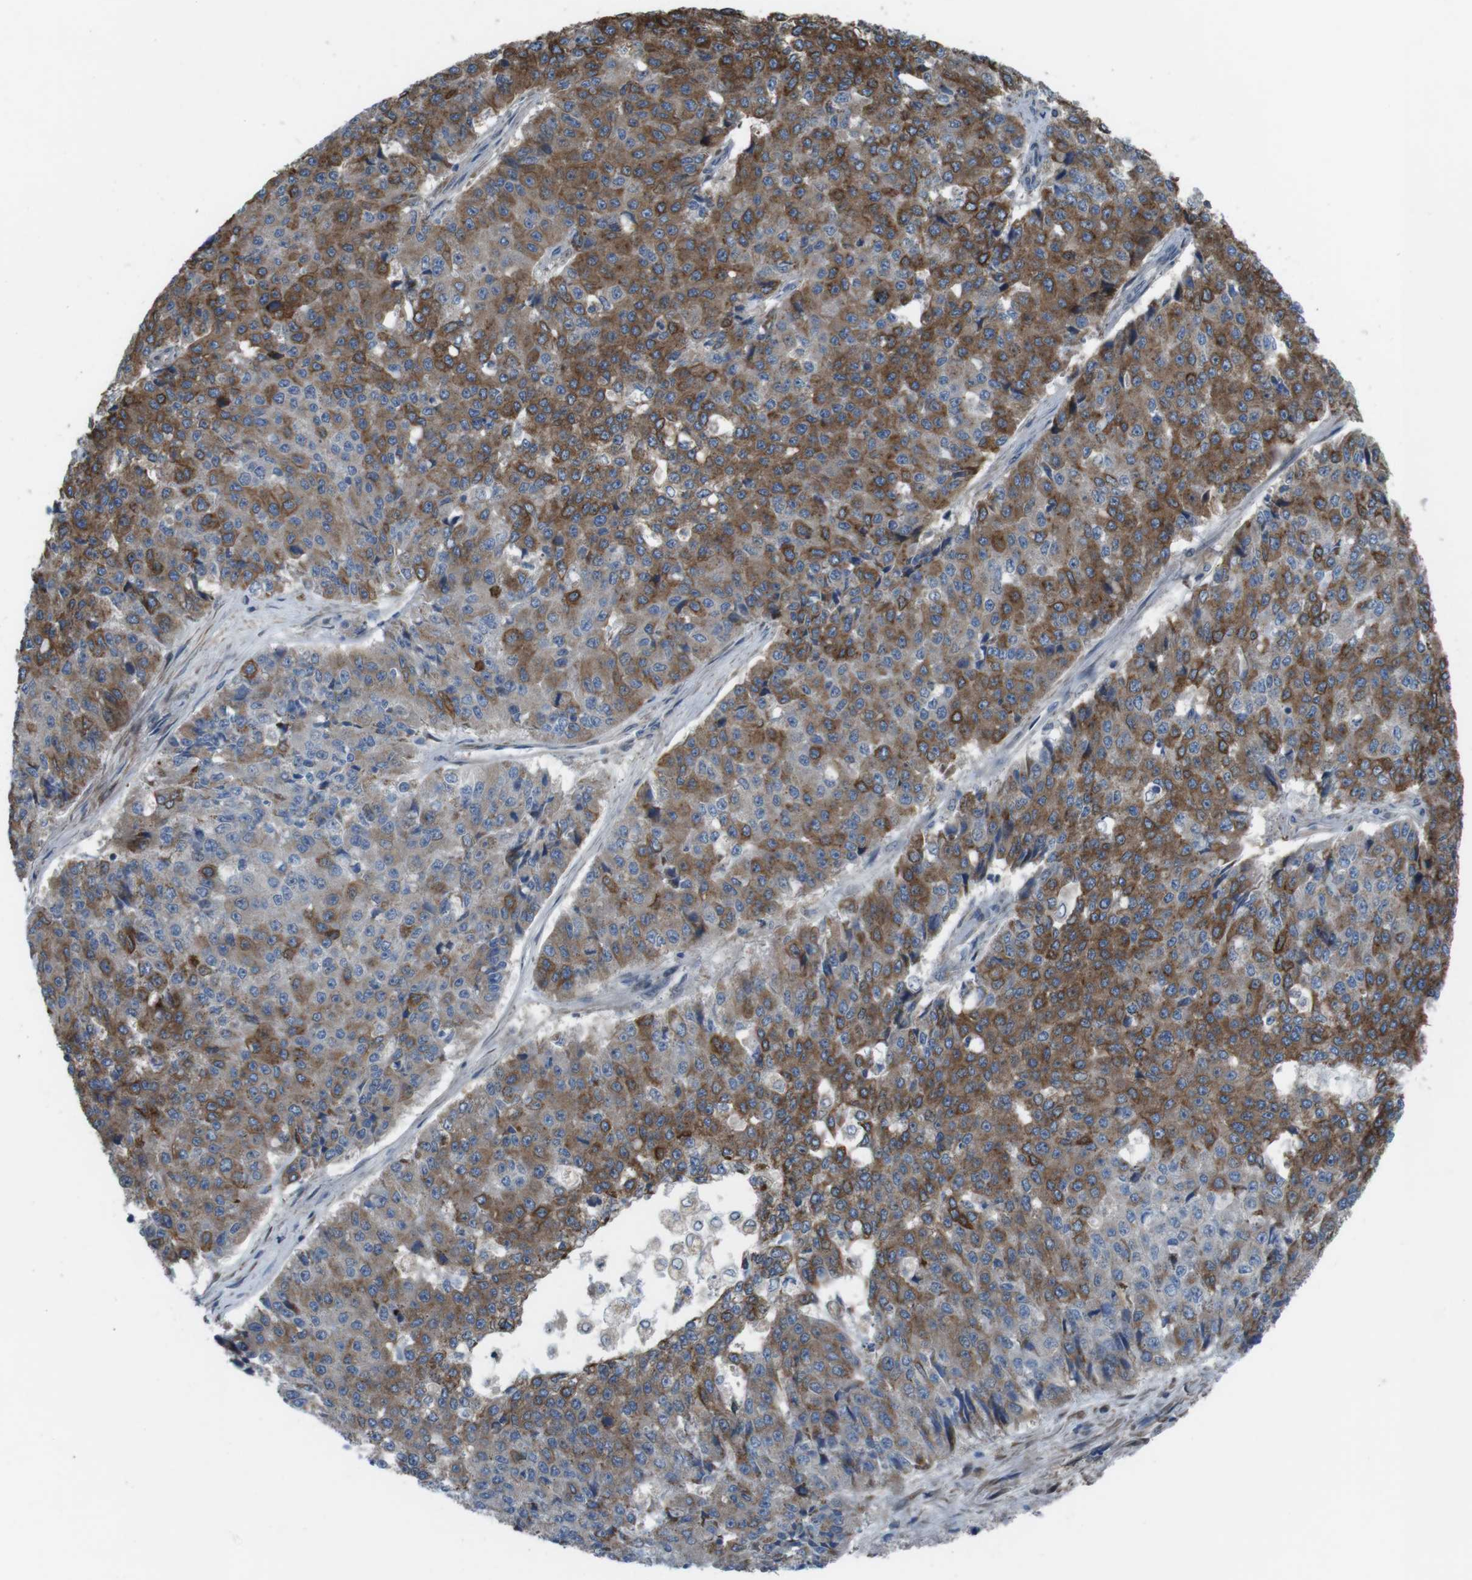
{"staining": {"intensity": "moderate", "quantity": "25%-75%", "location": "cytoplasmic/membranous"}, "tissue": "pancreatic cancer", "cell_type": "Tumor cells", "image_type": "cancer", "snomed": [{"axis": "morphology", "description": "Adenocarcinoma, NOS"}, {"axis": "topography", "description": "Pancreas"}], "caption": "IHC of human adenocarcinoma (pancreatic) reveals medium levels of moderate cytoplasmic/membranous staining in about 25%-75% of tumor cells. (Stains: DAB (3,3'-diaminobenzidine) in brown, nuclei in blue, Microscopy: brightfield microscopy at high magnification).", "gene": "FAM174B", "patient": {"sex": "male", "age": 50}}